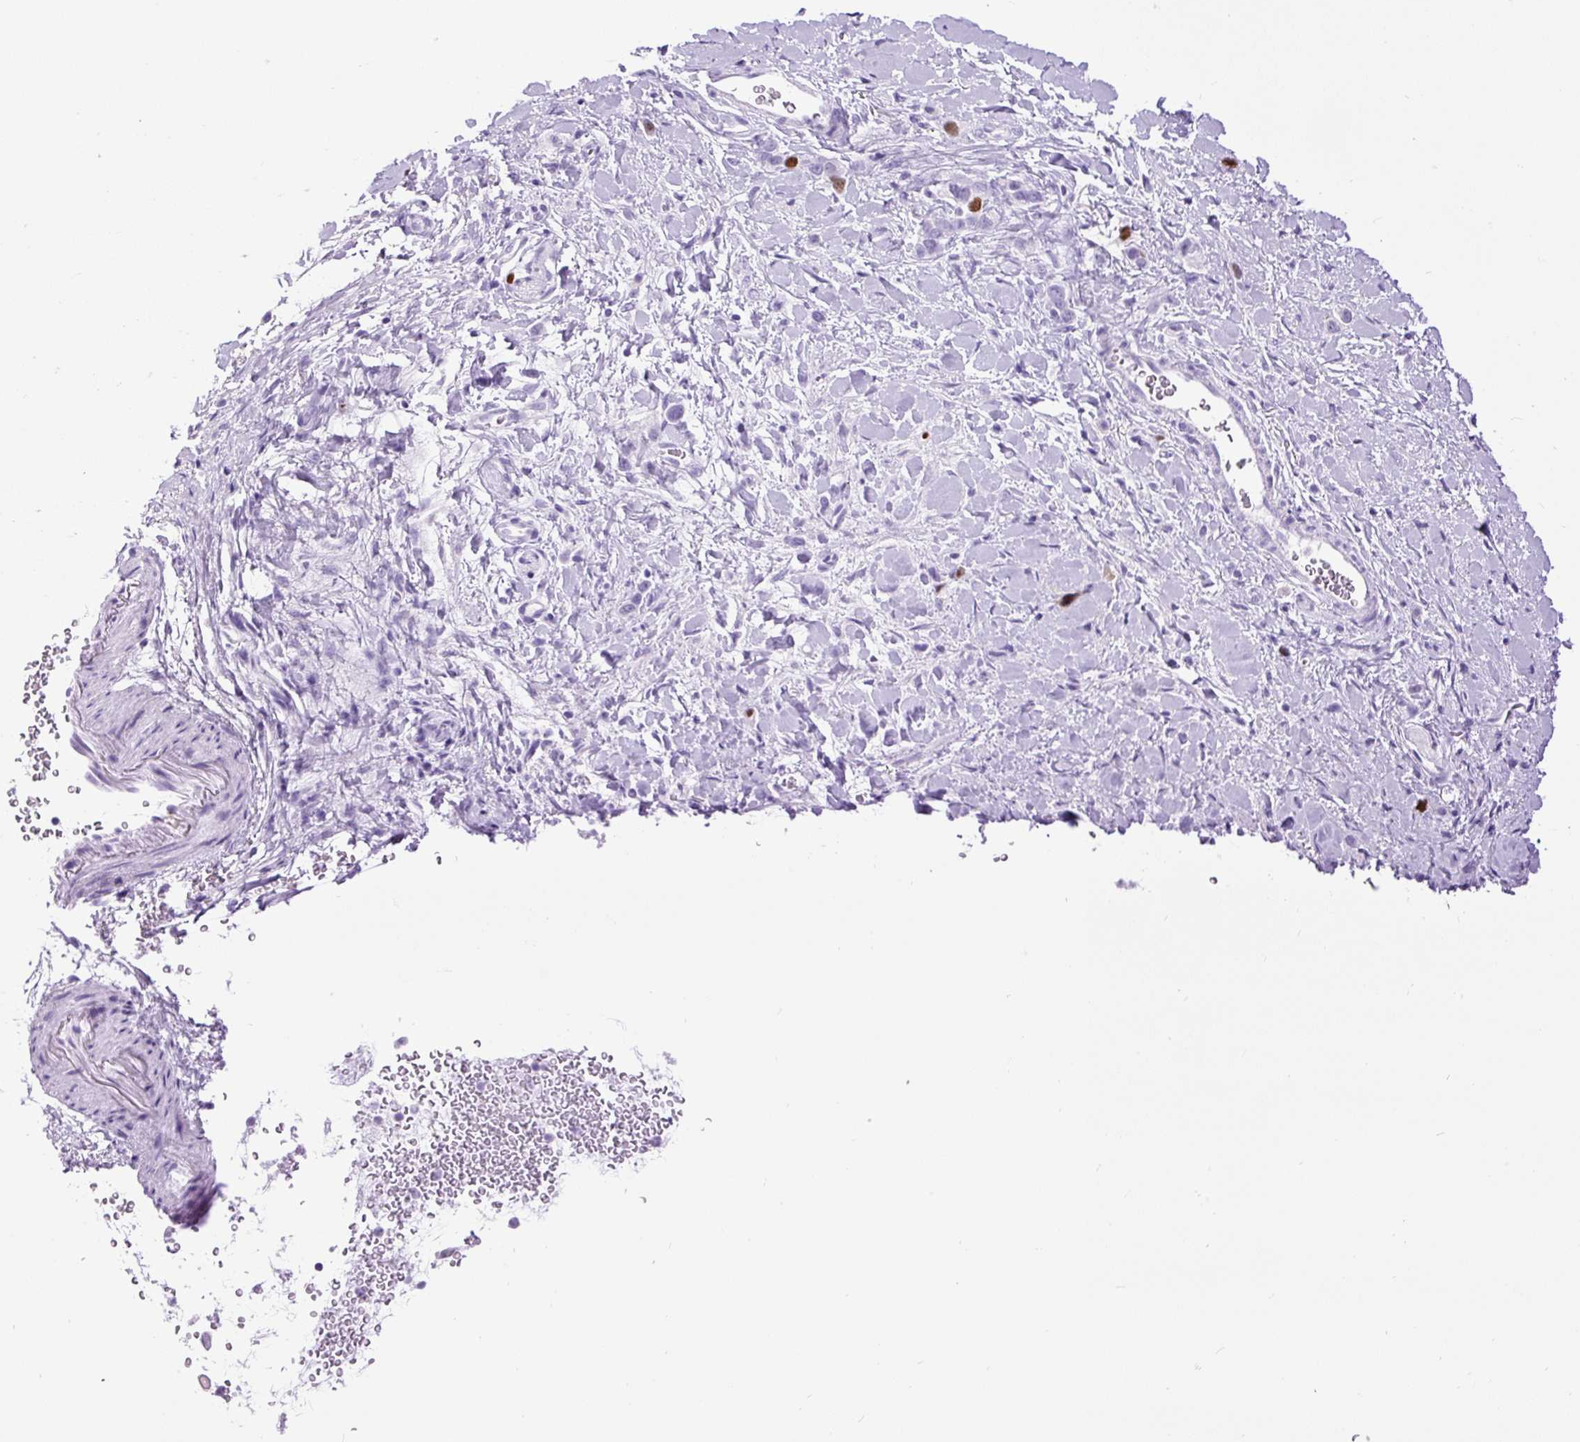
{"staining": {"intensity": "negative", "quantity": "none", "location": "none"}, "tissue": "stomach cancer", "cell_type": "Tumor cells", "image_type": "cancer", "snomed": [{"axis": "morphology", "description": "Adenocarcinoma, NOS"}, {"axis": "topography", "description": "Stomach"}], "caption": "Stomach cancer was stained to show a protein in brown. There is no significant staining in tumor cells. (DAB (3,3'-diaminobenzidine) IHC, high magnification).", "gene": "RACGAP1", "patient": {"sex": "female", "age": 65}}